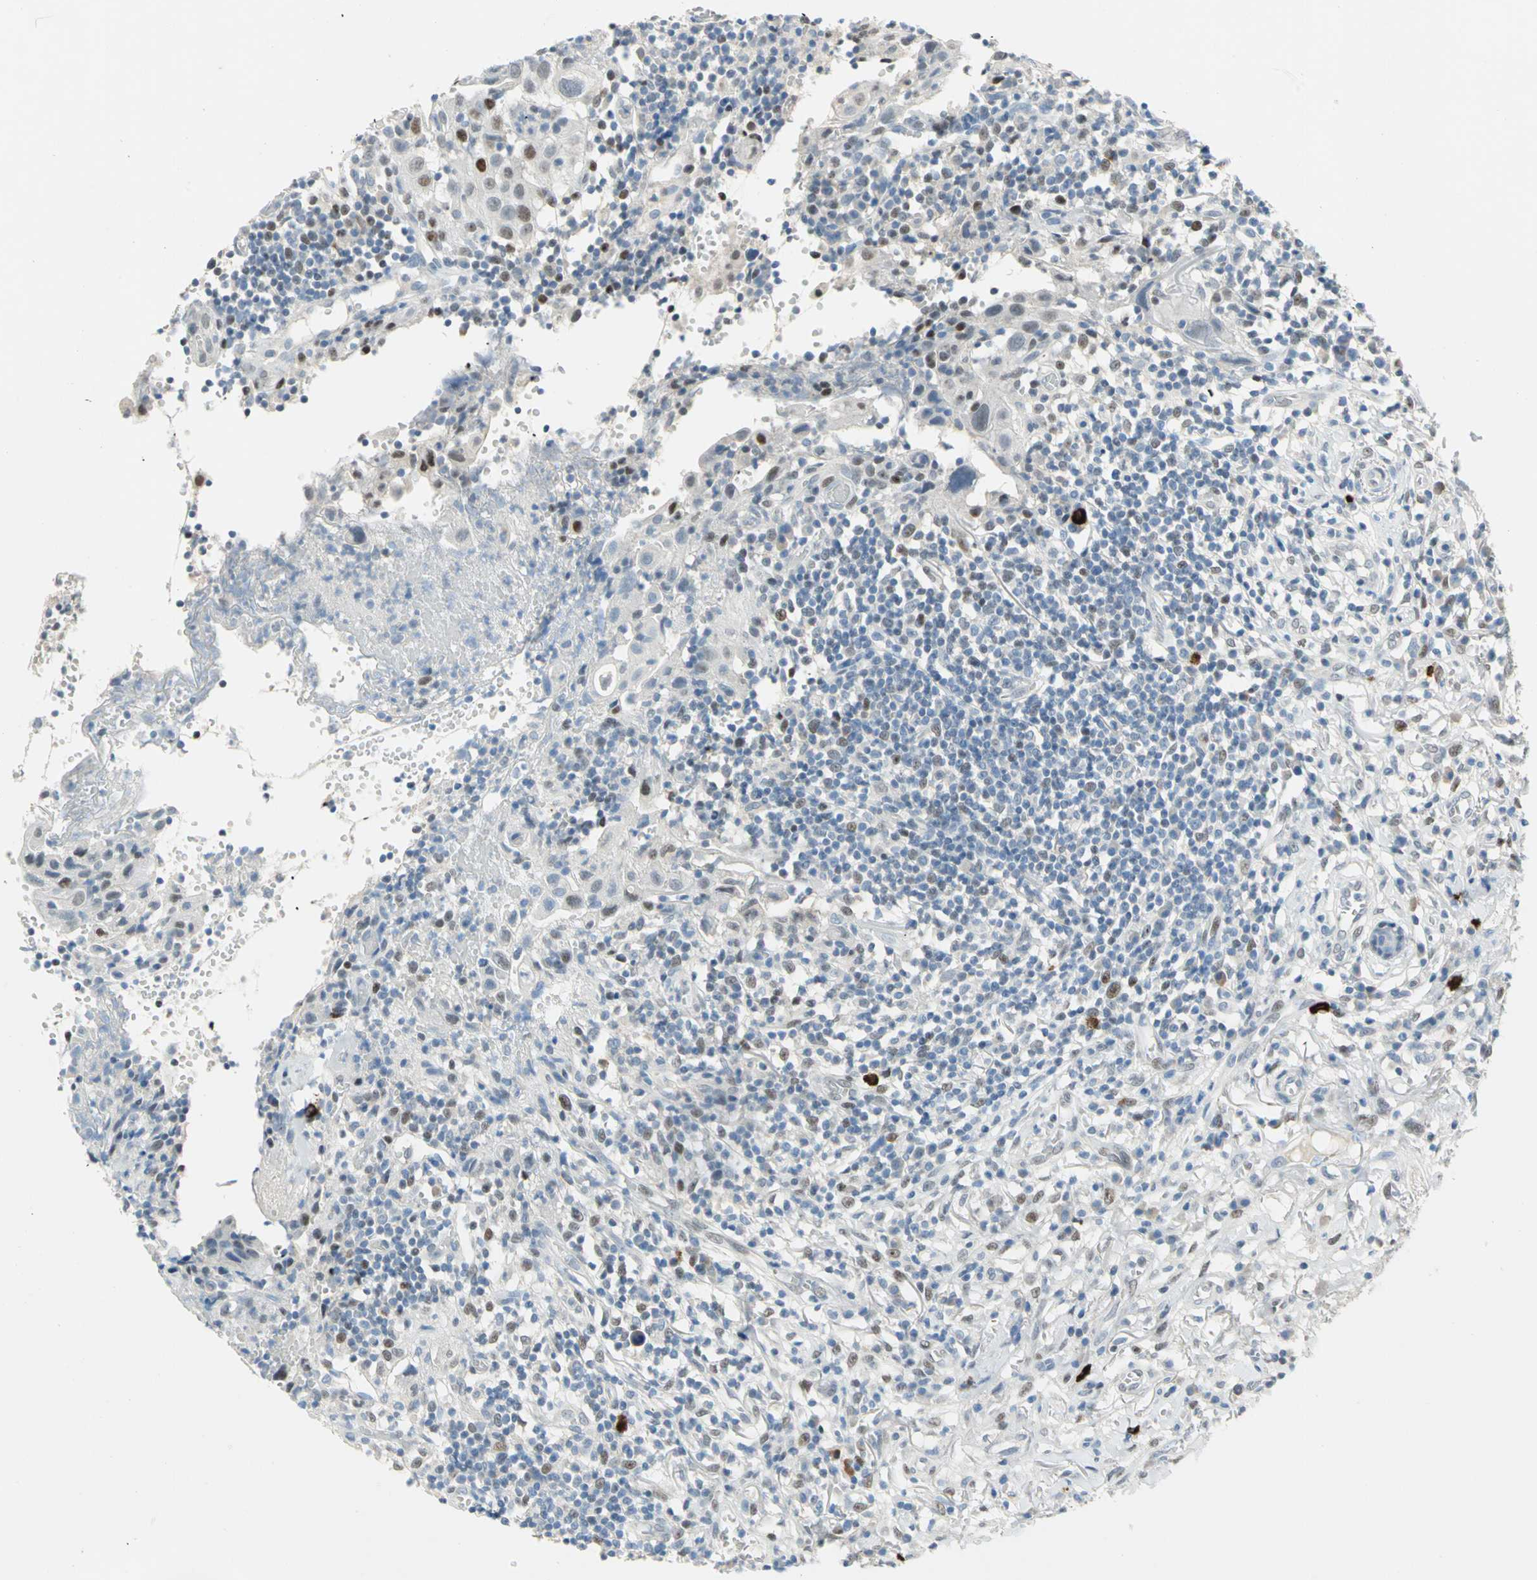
{"staining": {"intensity": "moderate", "quantity": "25%-75%", "location": "cytoplasmic/membranous"}, "tissue": "thyroid cancer", "cell_type": "Tumor cells", "image_type": "cancer", "snomed": [{"axis": "morphology", "description": "Carcinoma, NOS"}, {"axis": "topography", "description": "Thyroid gland"}], "caption": "Thyroid cancer tissue exhibits moderate cytoplasmic/membranous staining in about 25%-75% of tumor cells", "gene": "NAB2", "patient": {"sex": "female", "age": 77}}